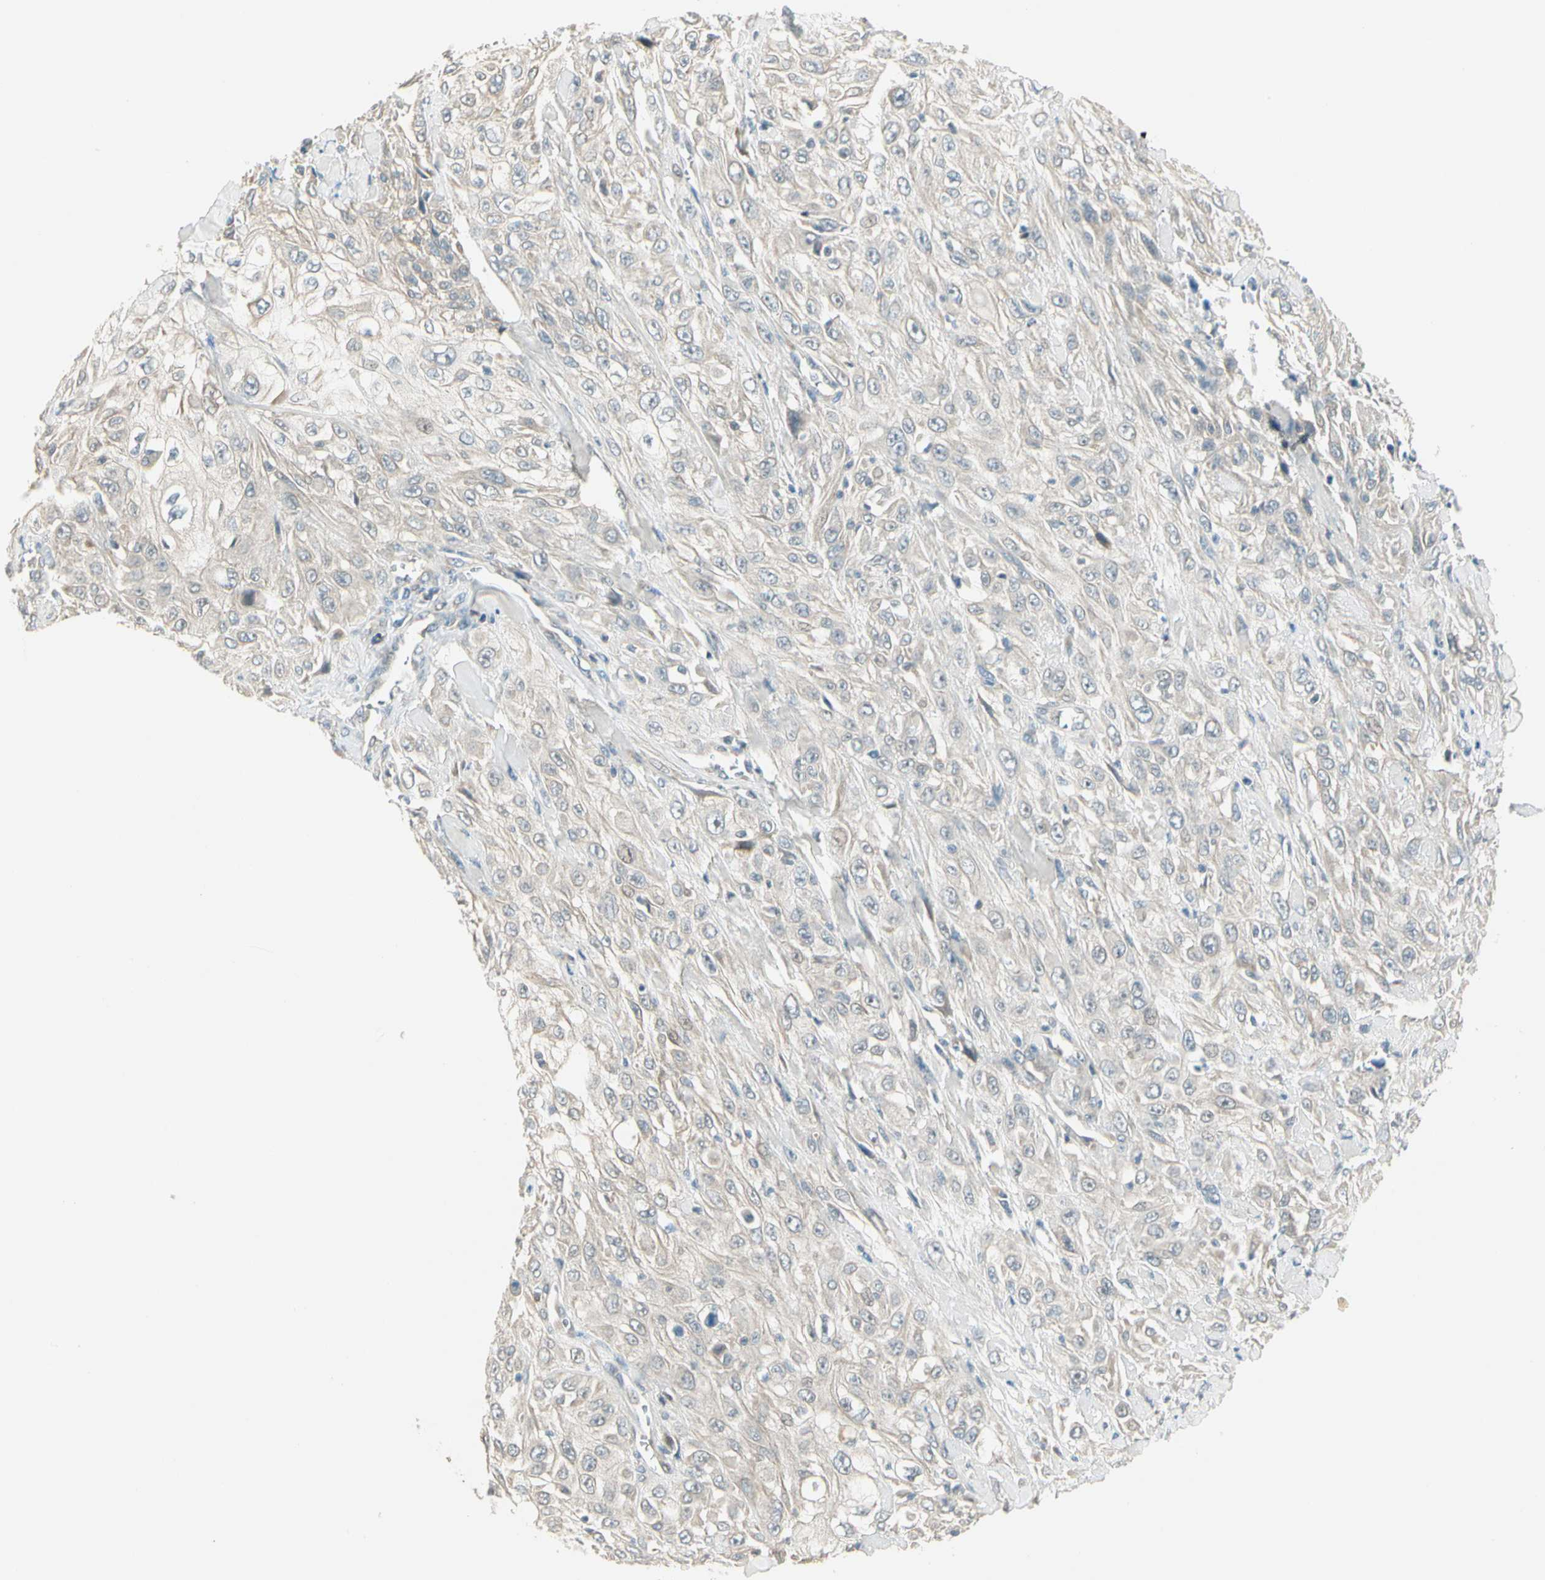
{"staining": {"intensity": "negative", "quantity": "none", "location": "none"}, "tissue": "skin cancer", "cell_type": "Tumor cells", "image_type": "cancer", "snomed": [{"axis": "morphology", "description": "Squamous cell carcinoma, NOS"}, {"axis": "morphology", "description": "Squamous cell carcinoma, metastatic, NOS"}, {"axis": "topography", "description": "Skin"}, {"axis": "topography", "description": "Lymph node"}], "caption": "An IHC histopathology image of skin cancer is shown. There is no staining in tumor cells of skin cancer.", "gene": "PCDHB15", "patient": {"sex": "male", "age": 75}}